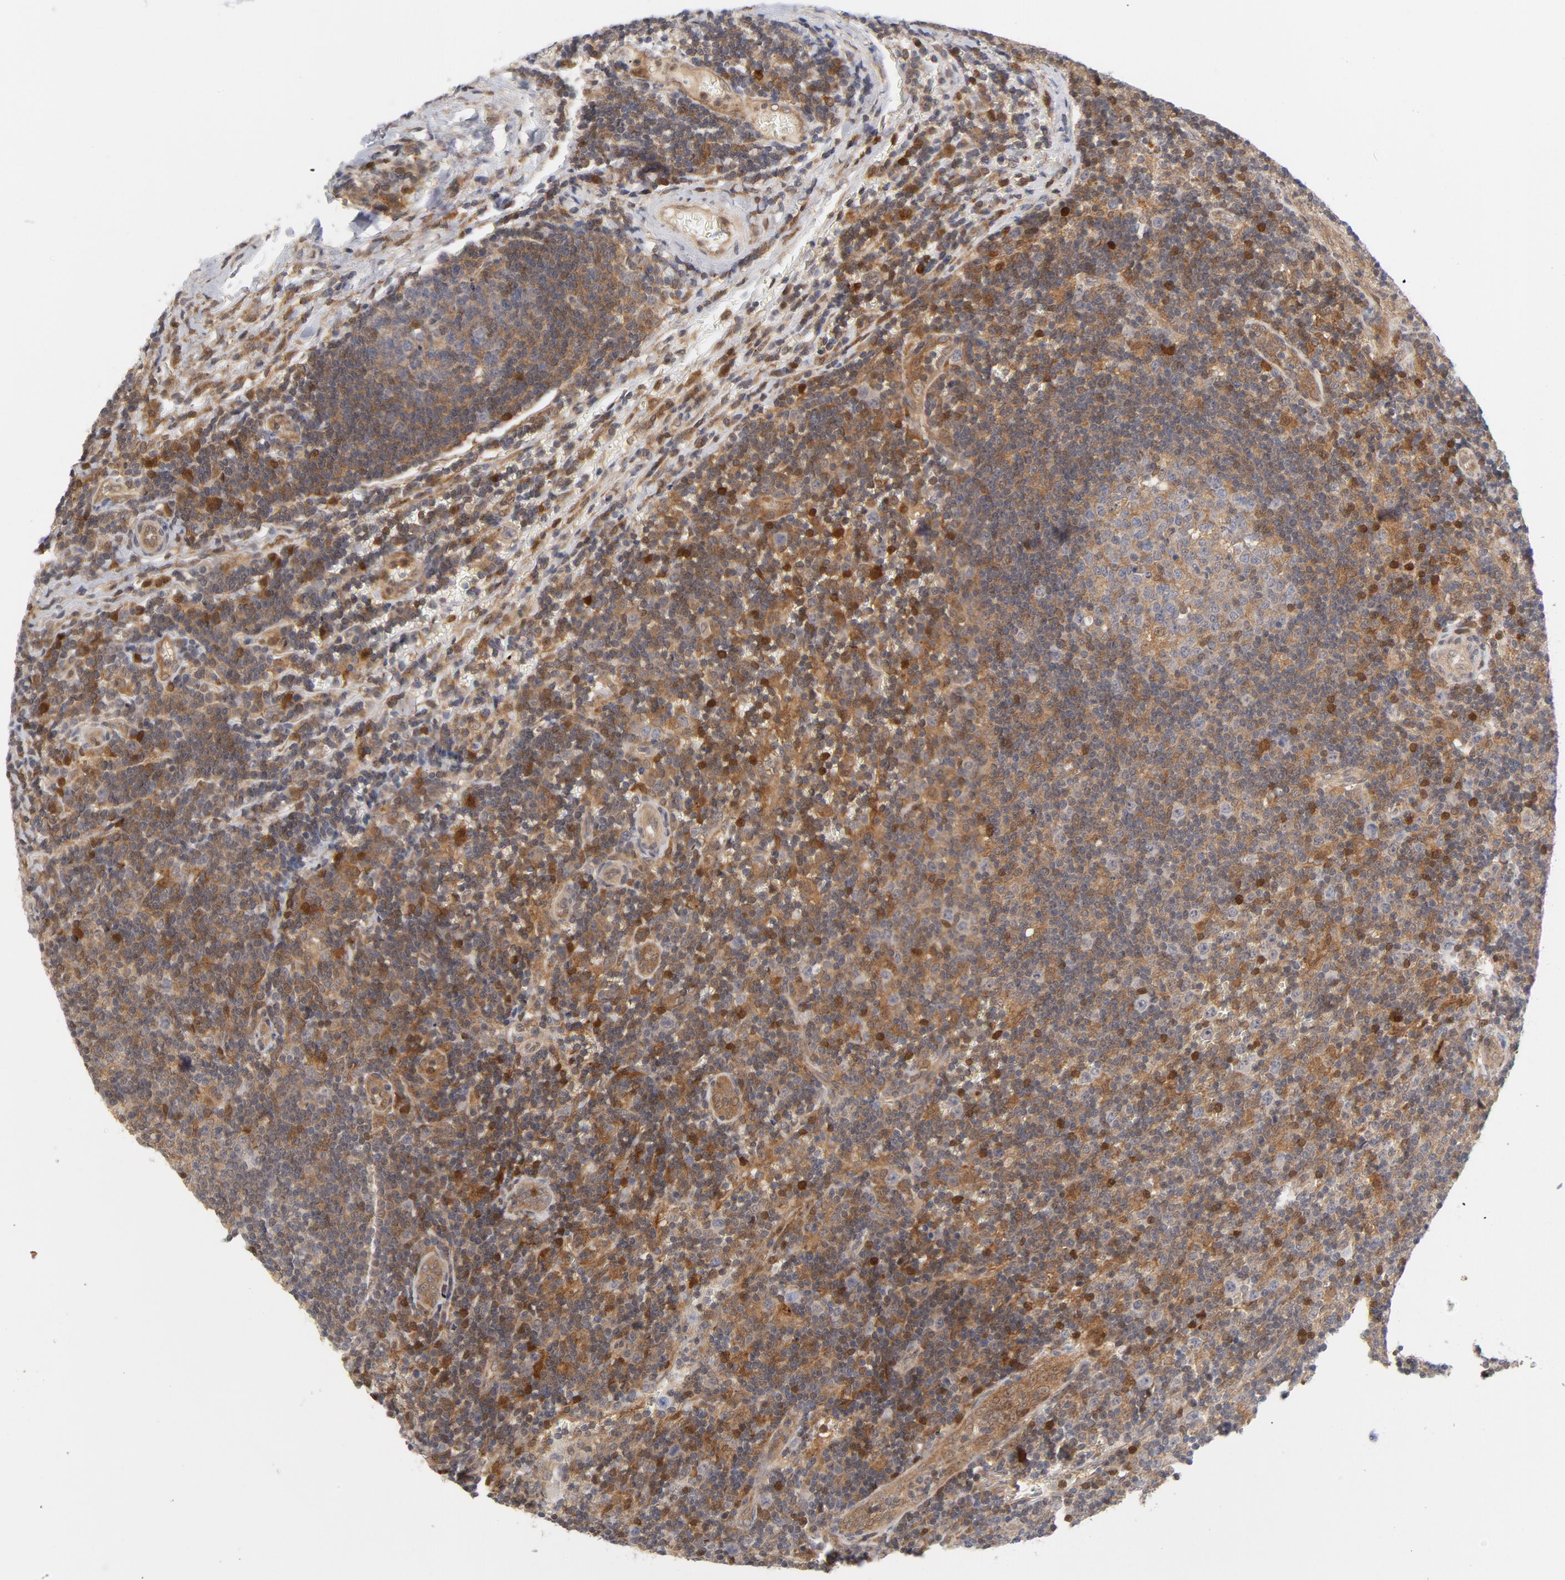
{"staining": {"intensity": "moderate", "quantity": ">75%", "location": "cytoplasmic/membranous"}, "tissue": "lymph node", "cell_type": "Germinal center cells", "image_type": "normal", "snomed": [{"axis": "morphology", "description": "Normal tissue, NOS"}, {"axis": "topography", "description": "Lymph node"}, {"axis": "topography", "description": "Salivary gland"}], "caption": "A brown stain labels moderate cytoplasmic/membranous positivity of a protein in germinal center cells of benign lymph node.", "gene": "TRADD", "patient": {"sex": "male", "age": 8}}